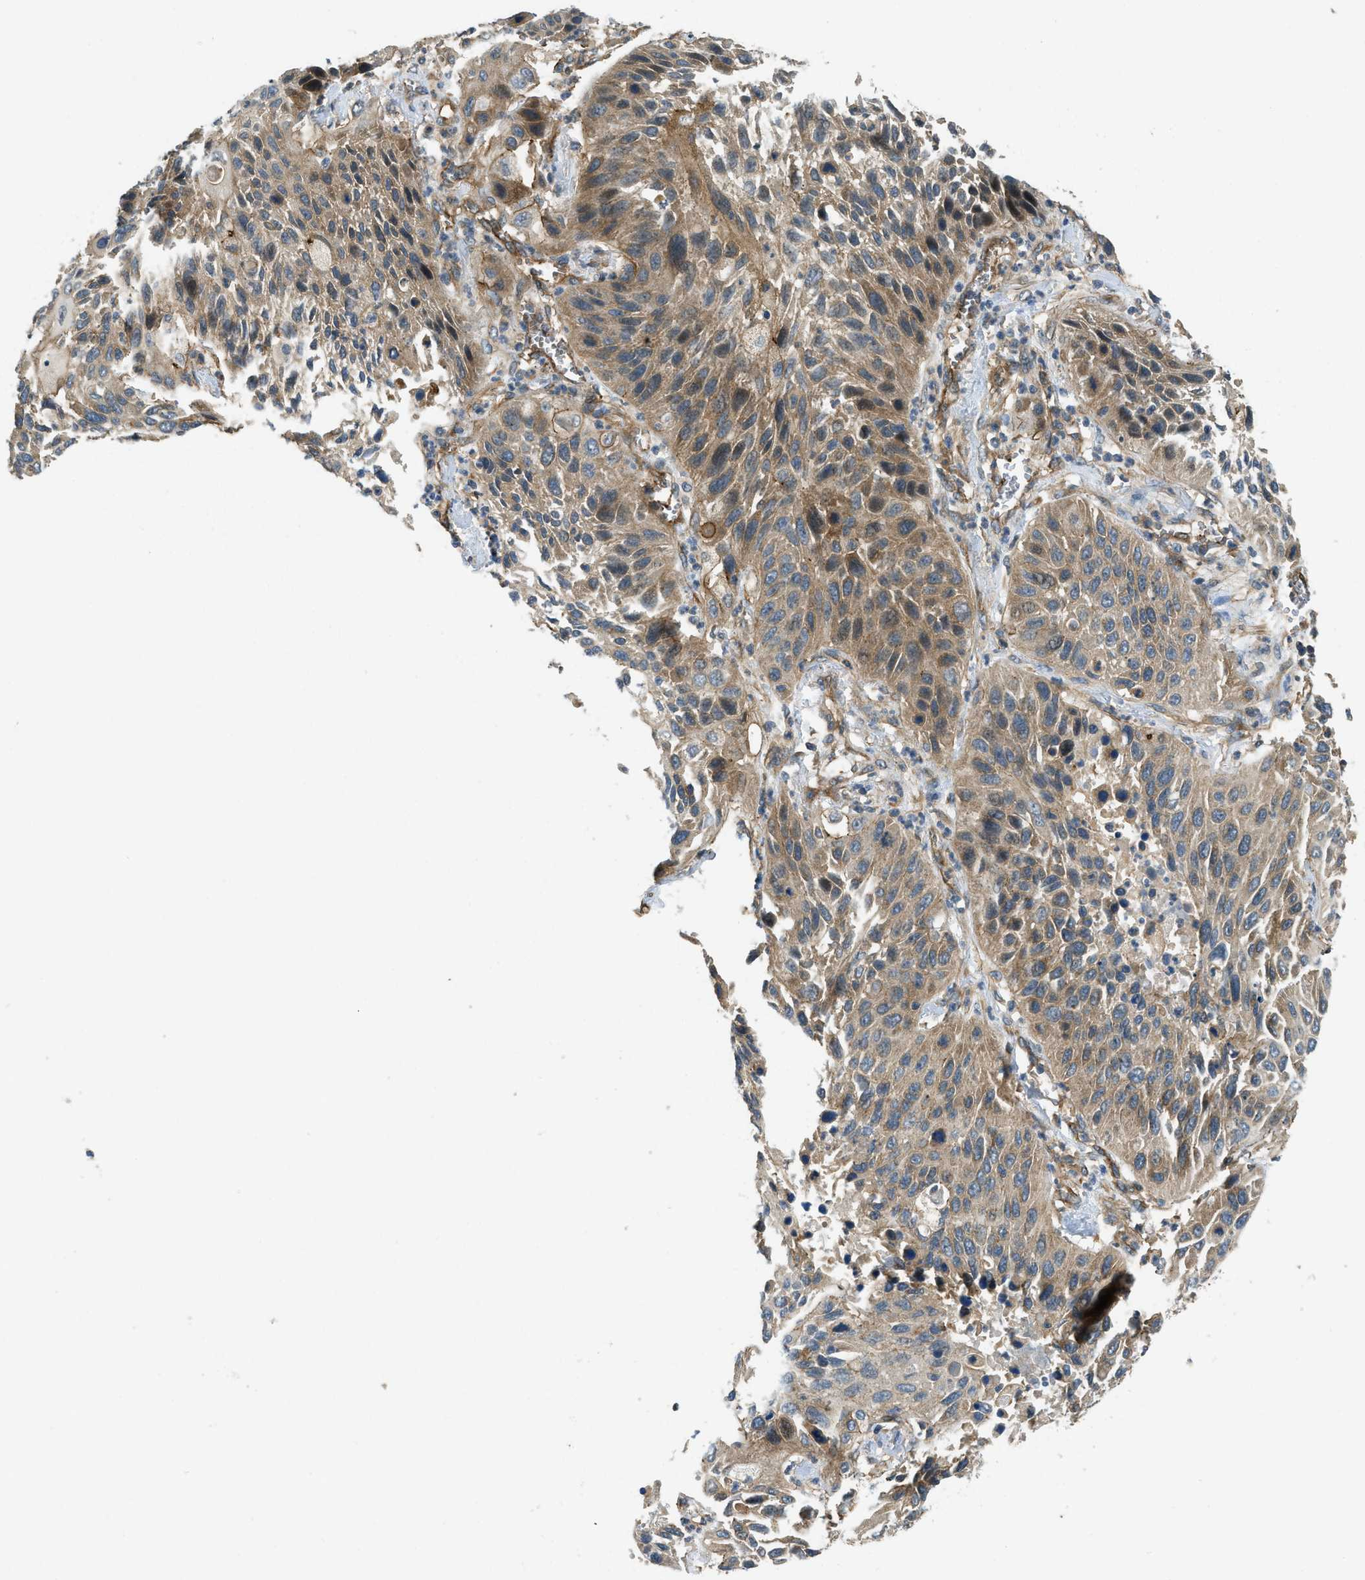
{"staining": {"intensity": "moderate", "quantity": ">75%", "location": "cytoplasmic/membranous"}, "tissue": "lung cancer", "cell_type": "Tumor cells", "image_type": "cancer", "snomed": [{"axis": "morphology", "description": "Squamous cell carcinoma, NOS"}, {"axis": "topography", "description": "Lung"}], "caption": "Moderate cytoplasmic/membranous positivity is seen in approximately >75% of tumor cells in lung cancer (squamous cell carcinoma).", "gene": "CGN", "patient": {"sex": "female", "age": 76}}